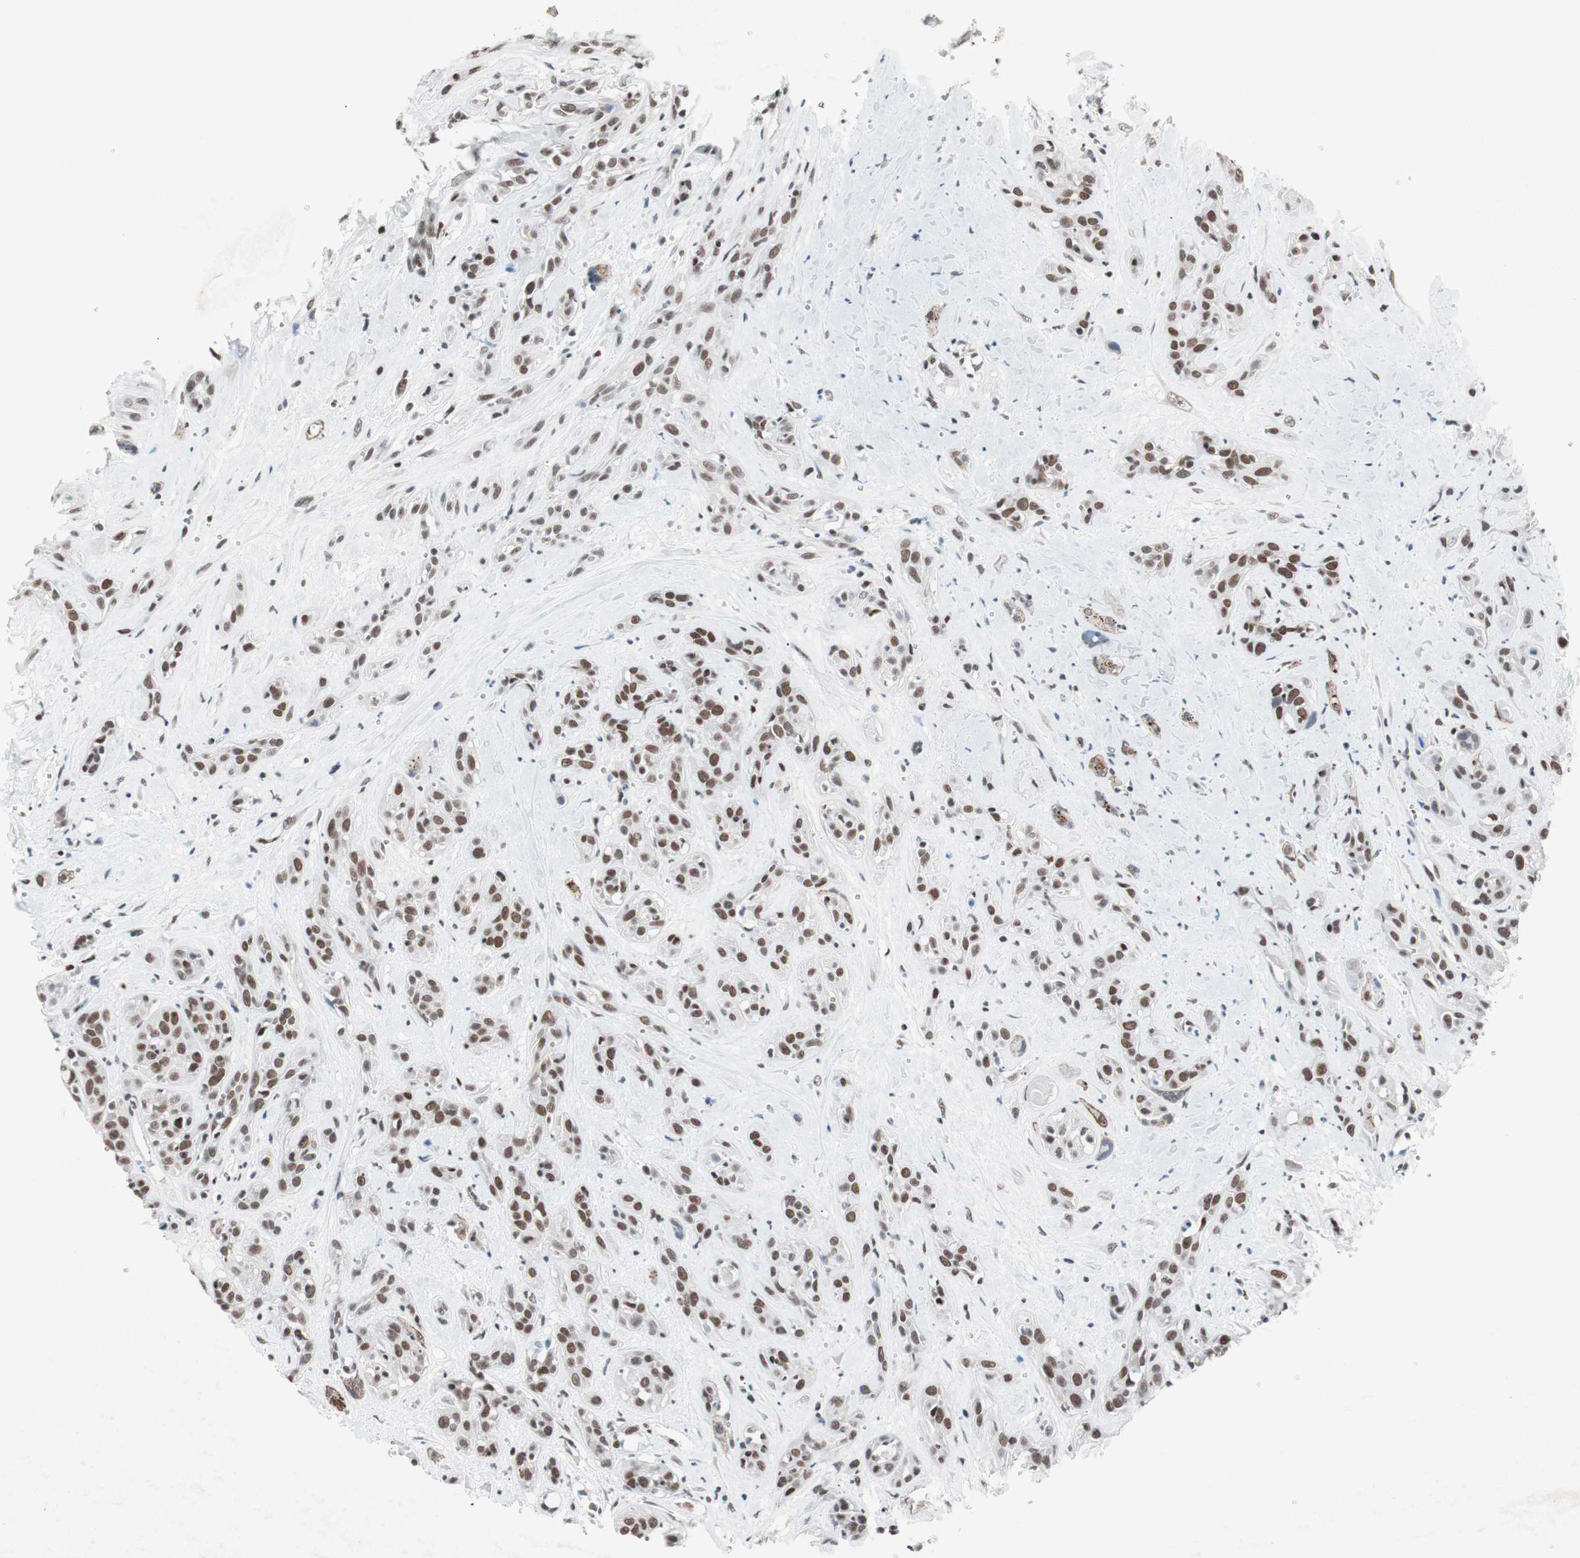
{"staining": {"intensity": "moderate", "quantity": ">75%", "location": "nuclear"}, "tissue": "head and neck cancer", "cell_type": "Tumor cells", "image_type": "cancer", "snomed": [{"axis": "morphology", "description": "Squamous cell carcinoma, NOS"}, {"axis": "topography", "description": "Head-Neck"}], "caption": "Moderate nuclear protein expression is appreciated in approximately >75% of tumor cells in squamous cell carcinoma (head and neck).", "gene": "ARID1A", "patient": {"sex": "male", "age": 62}}